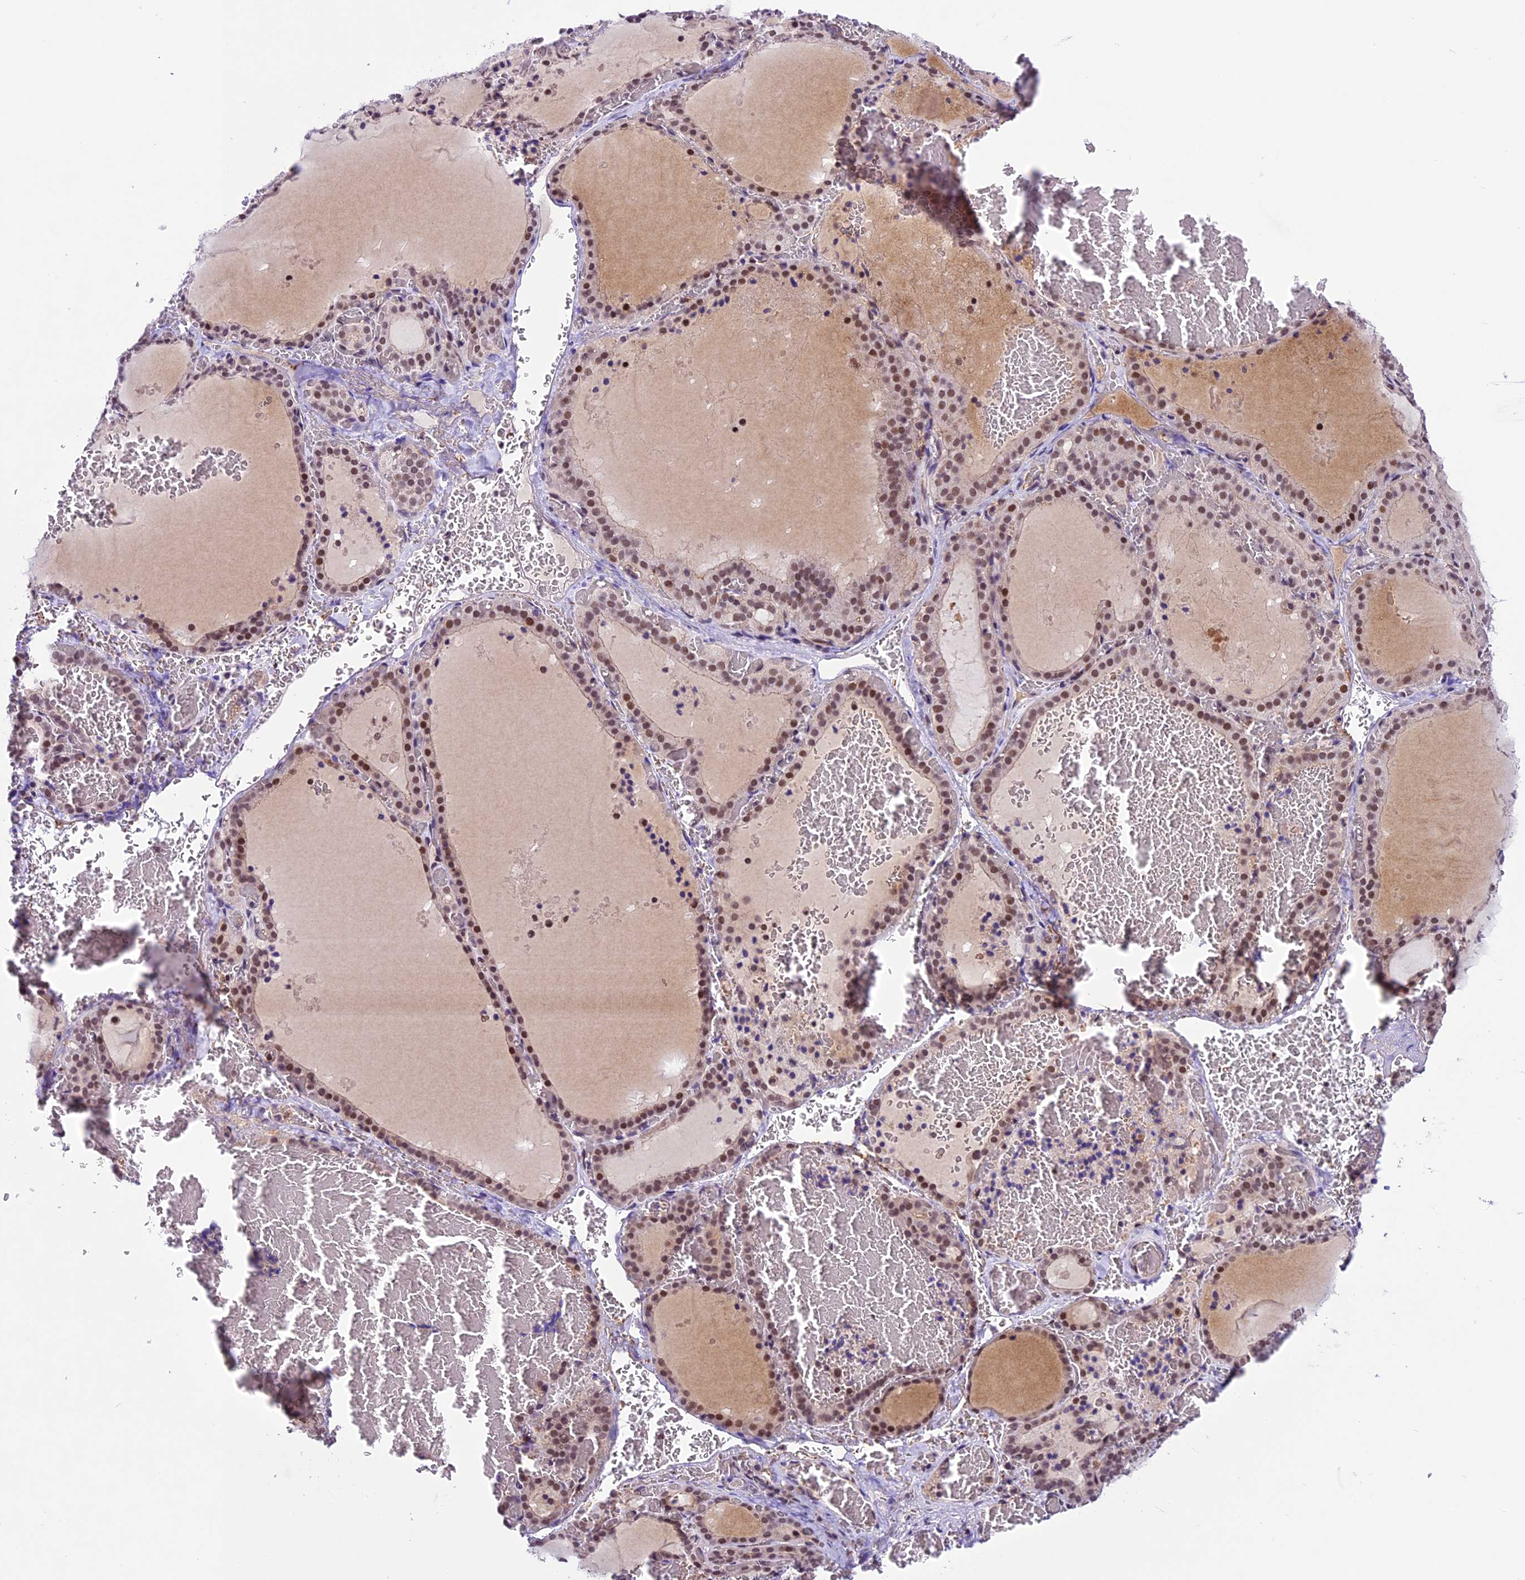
{"staining": {"intensity": "moderate", "quantity": "25%-75%", "location": "nuclear"}, "tissue": "thyroid gland", "cell_type": "Glandular cells", "image_type": "normal", "snomed": [{"axis": "morphology", "description": "Normal tissue, NOS"}, {"axis": "topography", "description": "Thyroid gland"}], "caption": "Immunohistochemical staining of normal human thyroid gland exhibits medium levels of moderate nuclear staining in approximately 25%-75% of glandular cells. The protein is stained brown, and the nuclei are stained in blue (DAB (3,3'-diaminobenzidine) IHC with brightfield microscopy, high magnification).", "gene": "SHKBP1", "patient": {"sex": "female", "age": 39}}